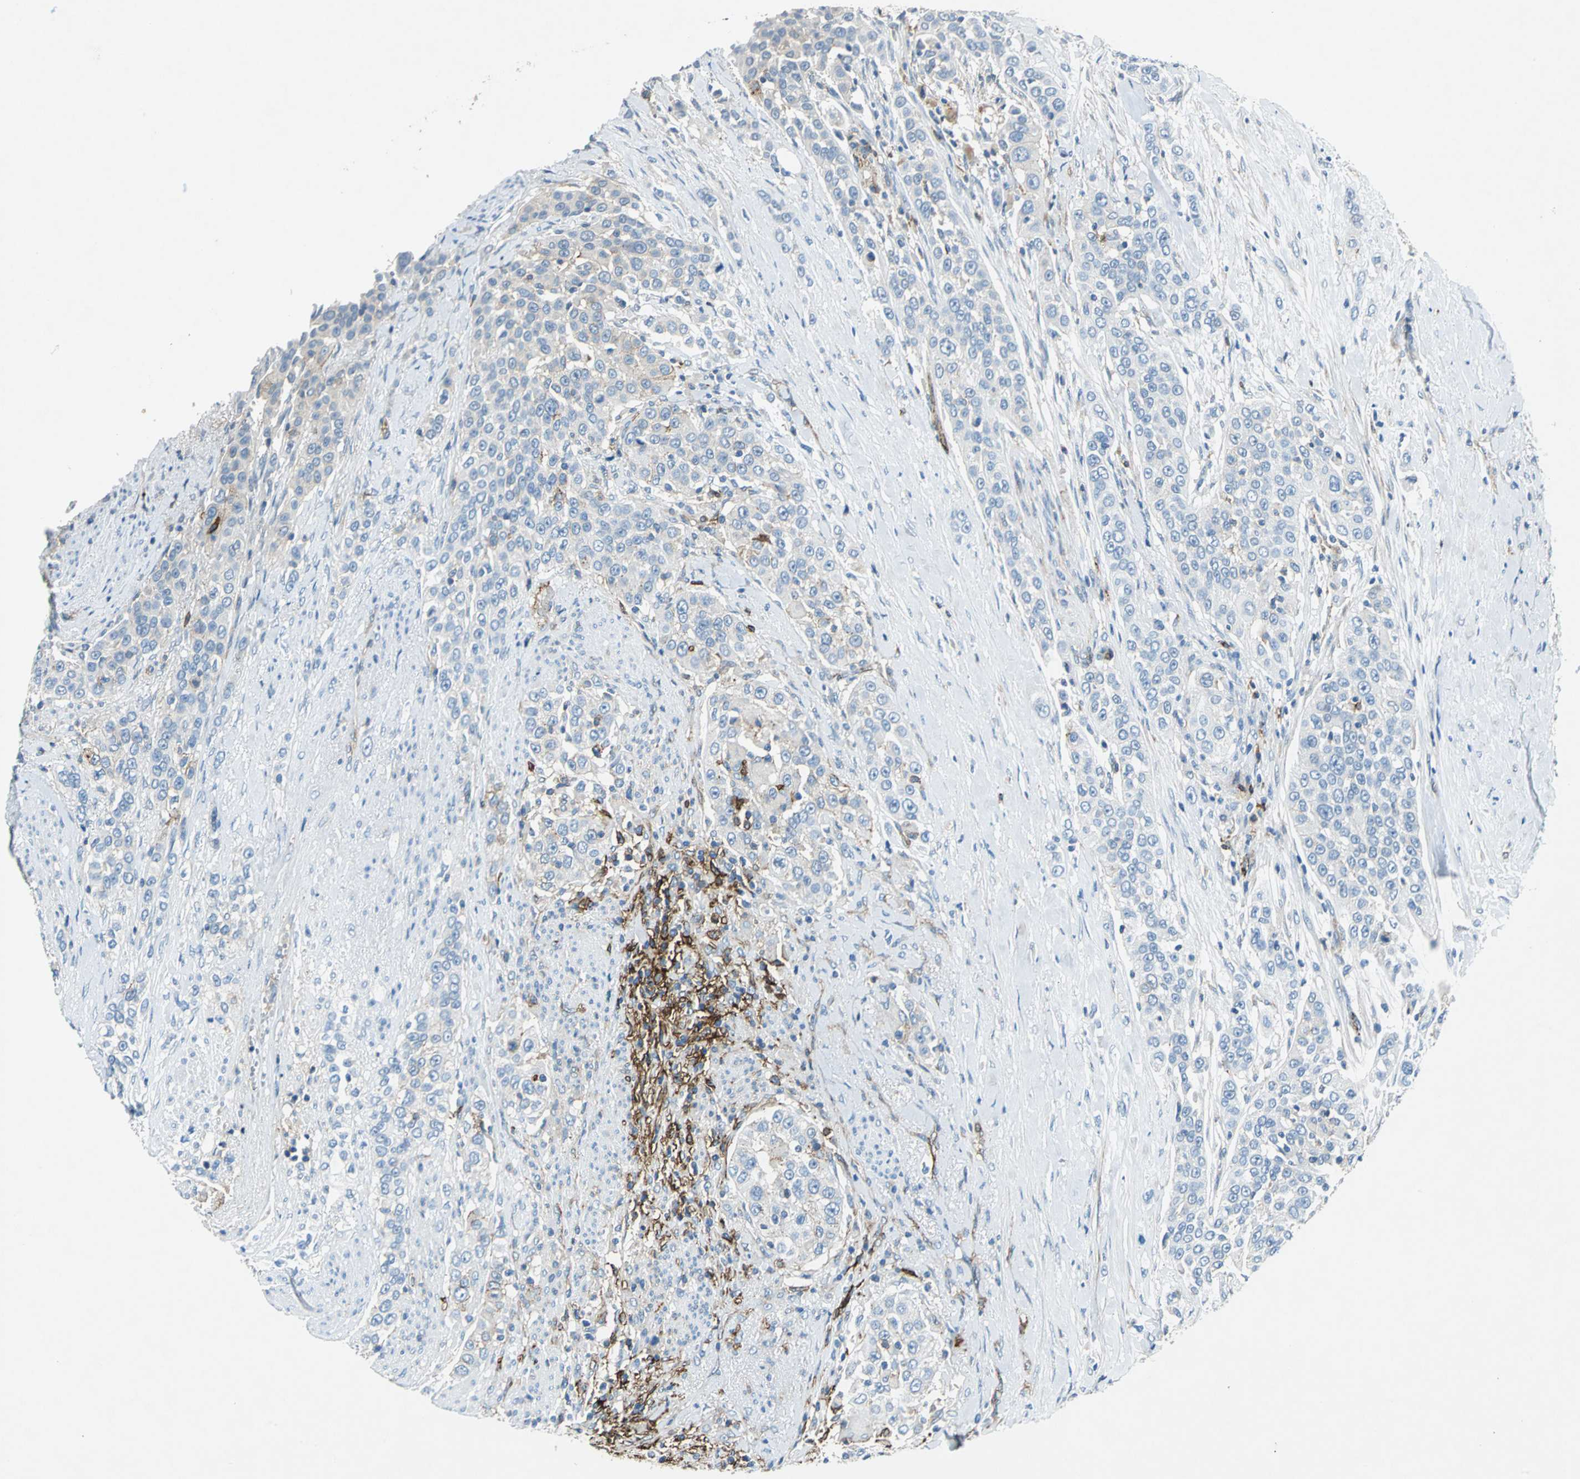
{"staining": {"intensity": "moderate", "quantity": "25%-75%", "location": "cytoplasmic/membranous"}, "tissue": "urothelial cancer", "cell_type": "Tumor cells", "image_type": "cancer", "snomed": [{"axis": "morphology", "description": "Urothelial carcinoma, High grade"}, {"axis": "topography", "description": "Urinary bladder"}], "caption": "About 25%-75% of tumor cells in urothelial carcinoma (high-grade) reveal moderate cytoplasmic/membranous protein staining as visualized by brown immunohistochemical staining.", "gene": "RPS13", "patient": {"sex": "female", "age": 80}}